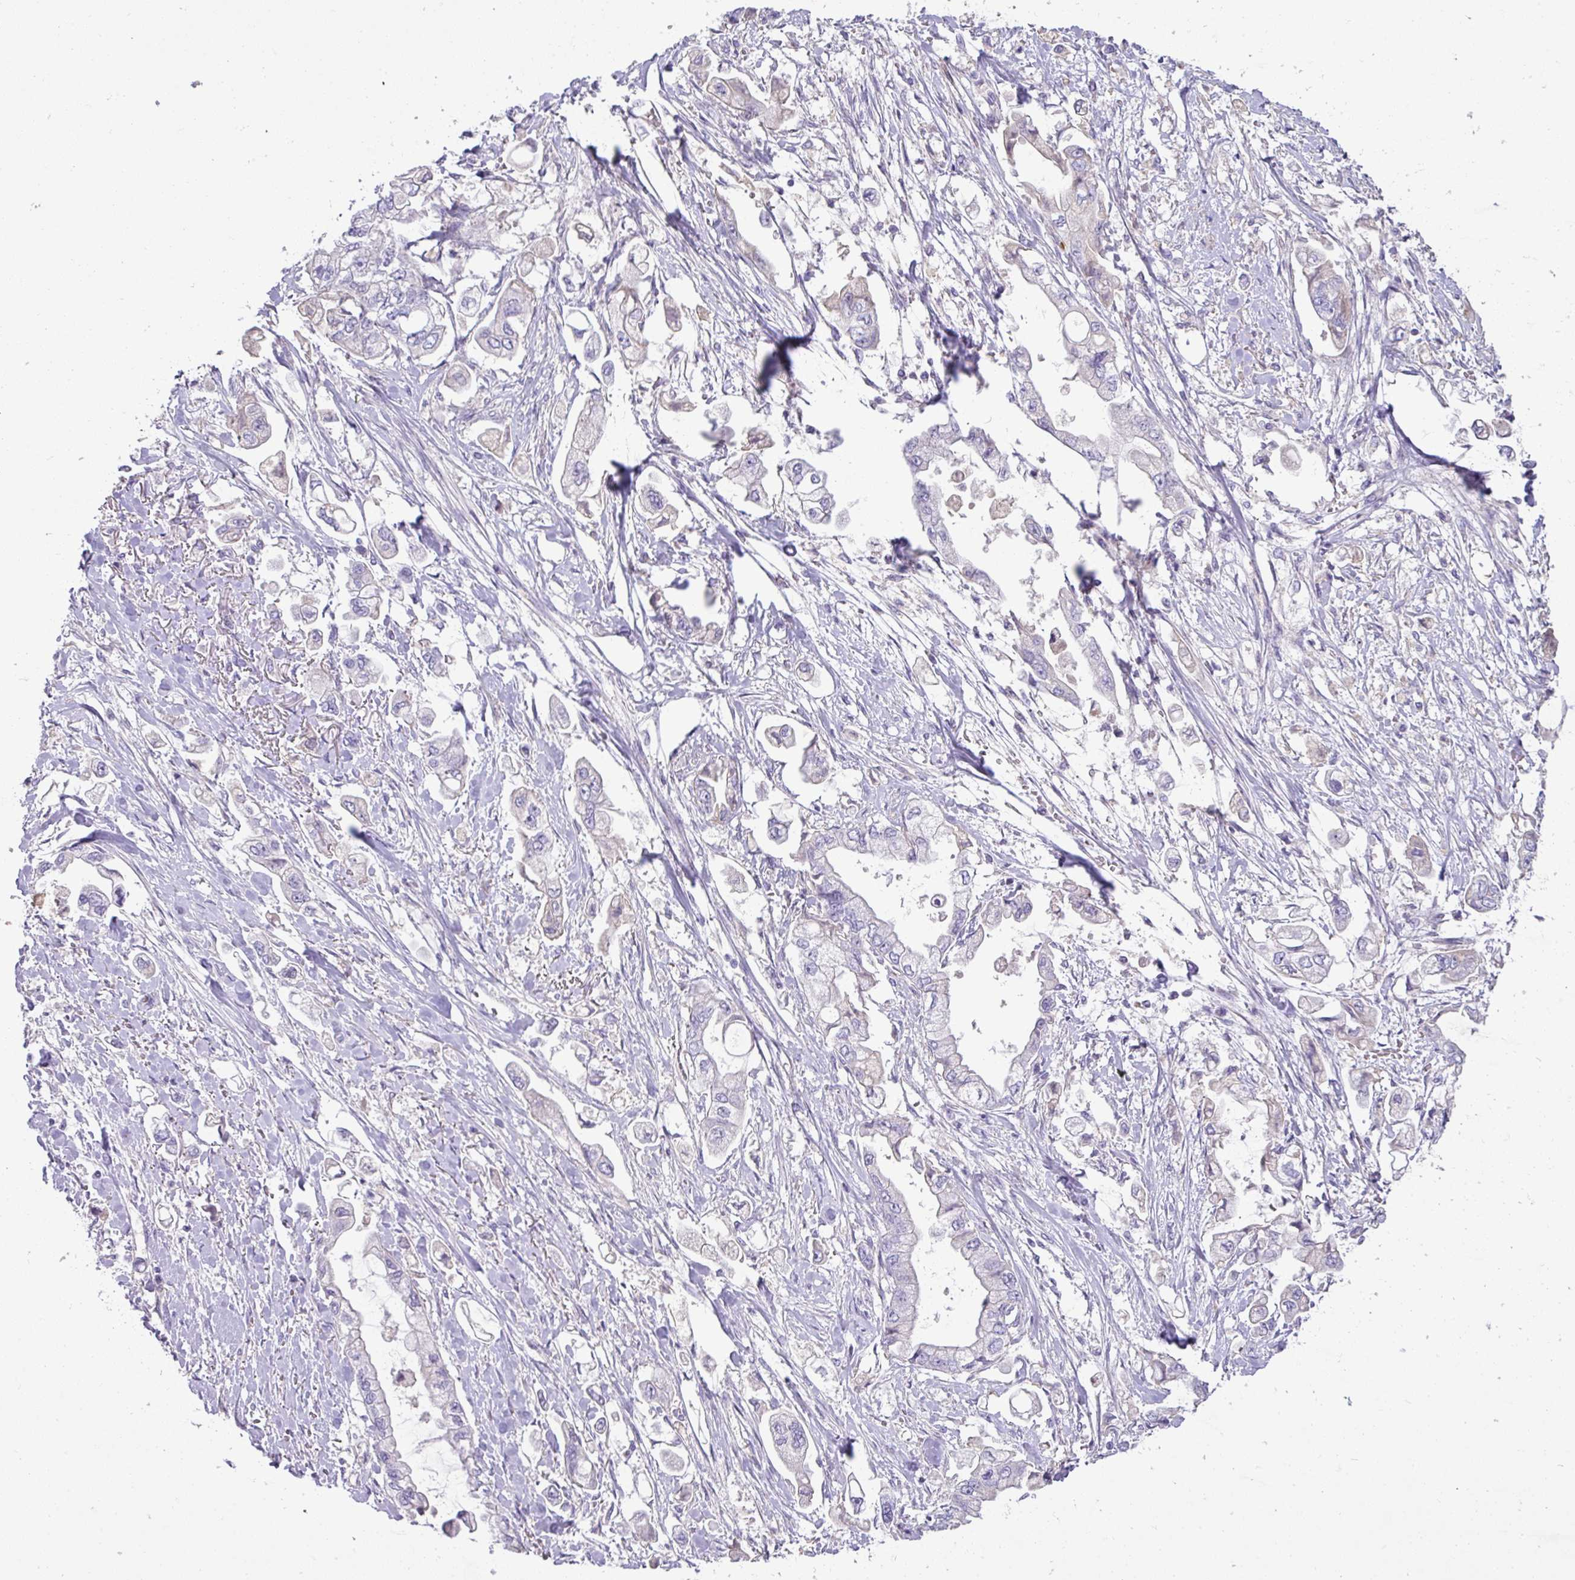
{"staining": {"intensity": "negative", "quantity": "none", "location": "none"}, "tissue": "stomach cancer", "cell_type": "Tumor cells", "image_type": "cancer", "snomed": [{"axis": "morphology", "description": "Adenocarcinoma, NOS"}, {"axis": "topography", "description": "Stomach"}], "caption": "High magnification brightfield microscopy of adenocarcinoma (stomach) stained with DAB (brown) and counterstained with hematoxylin (blue): tumor cells show no significant staining.", "gene": "OR6C6", "patient": {"sex": "male", "age": 62}}